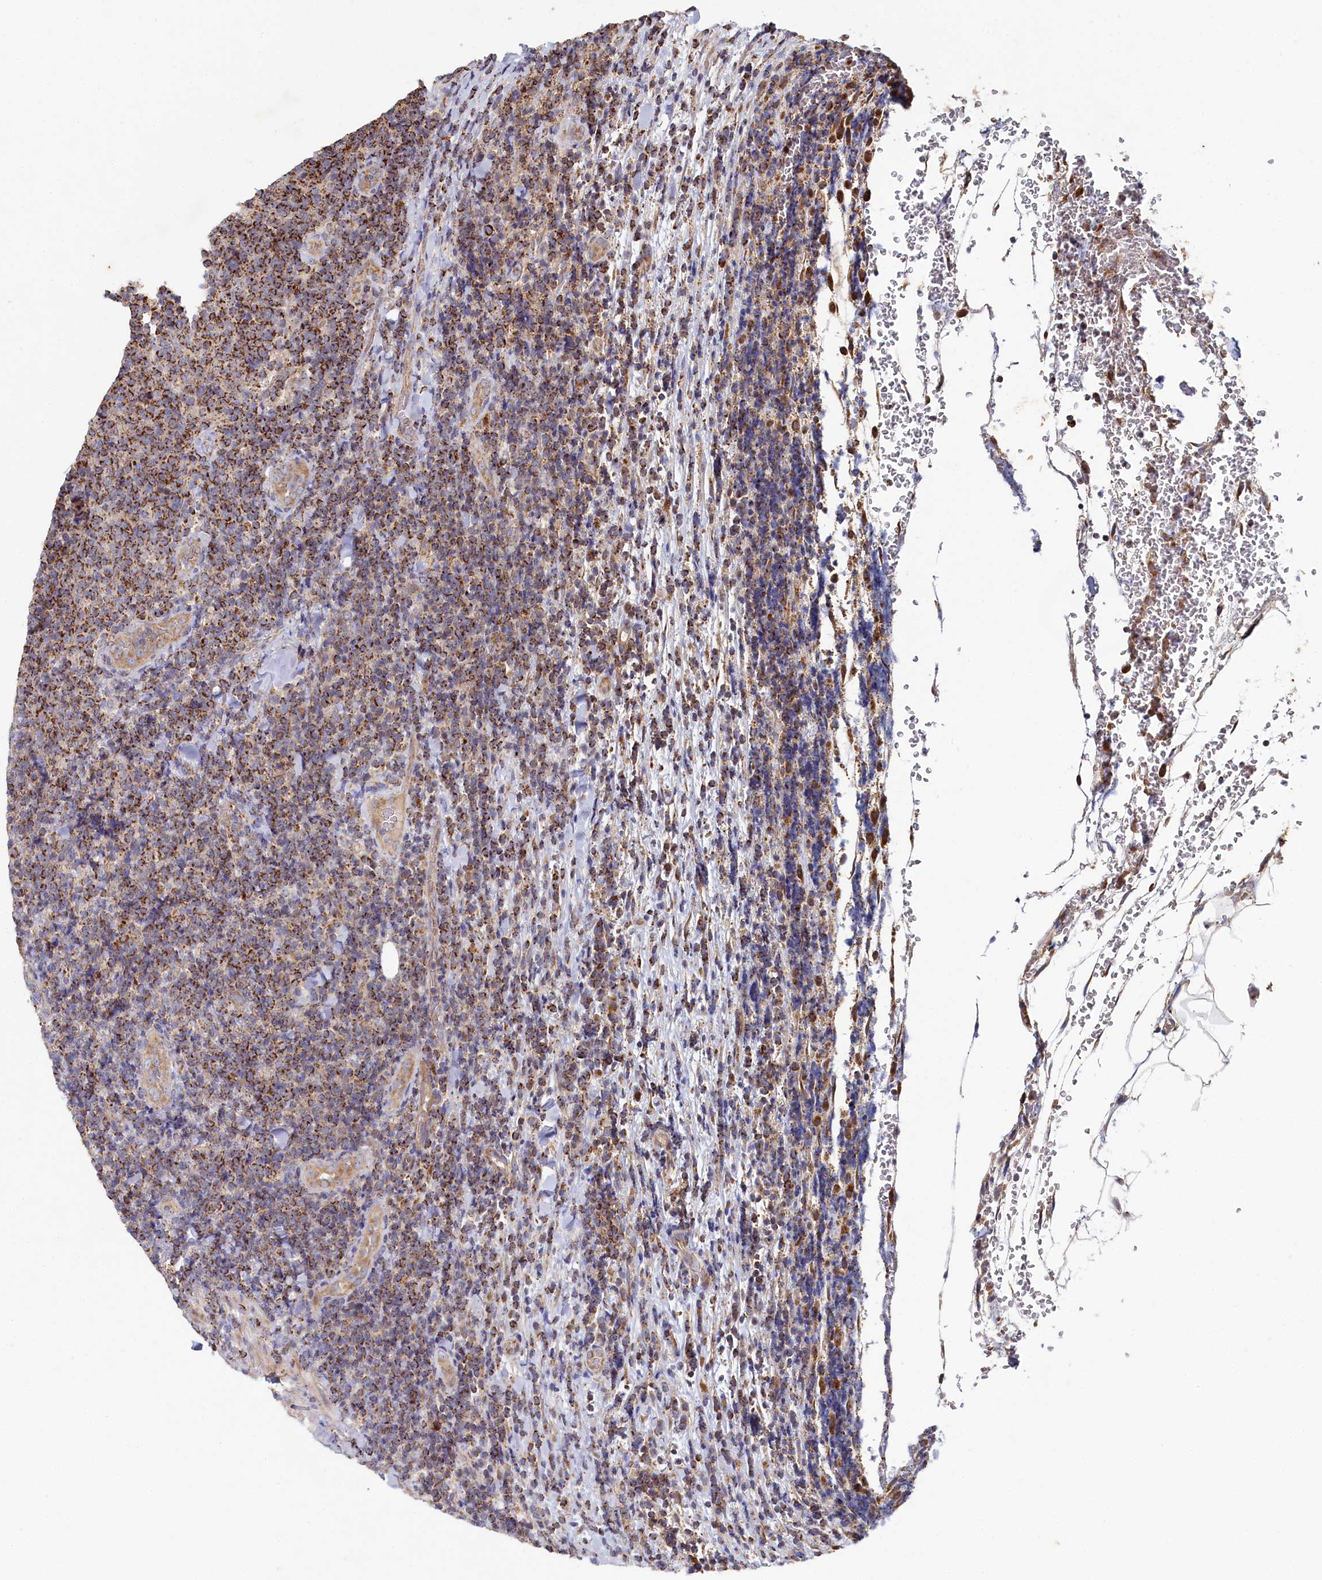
{"staining": {"intensity": "moderate", "quantity": ">75%", "location": "cytoplasmic/membranous"}, "tissue": "lymphoma", "cell_type": "Tumor cells", "image_type": "cancer", "snomed": [{"axis": "morphology", "description": "Malignant lymphoma, non-Hodgkin's type, Low grade"}, {"axis": "topography", "description": "Lymph node"}], "caption": "Immunohistochemical staining of malignant lymphoma, non-Hodgkin's type (low-grade) reveals medium levels of moderate cytoplasmic/membranous protein expression in about >75% of tumor cells.", "gene": "HAUS2", "patient": {"sex": "male", "age": 66}}